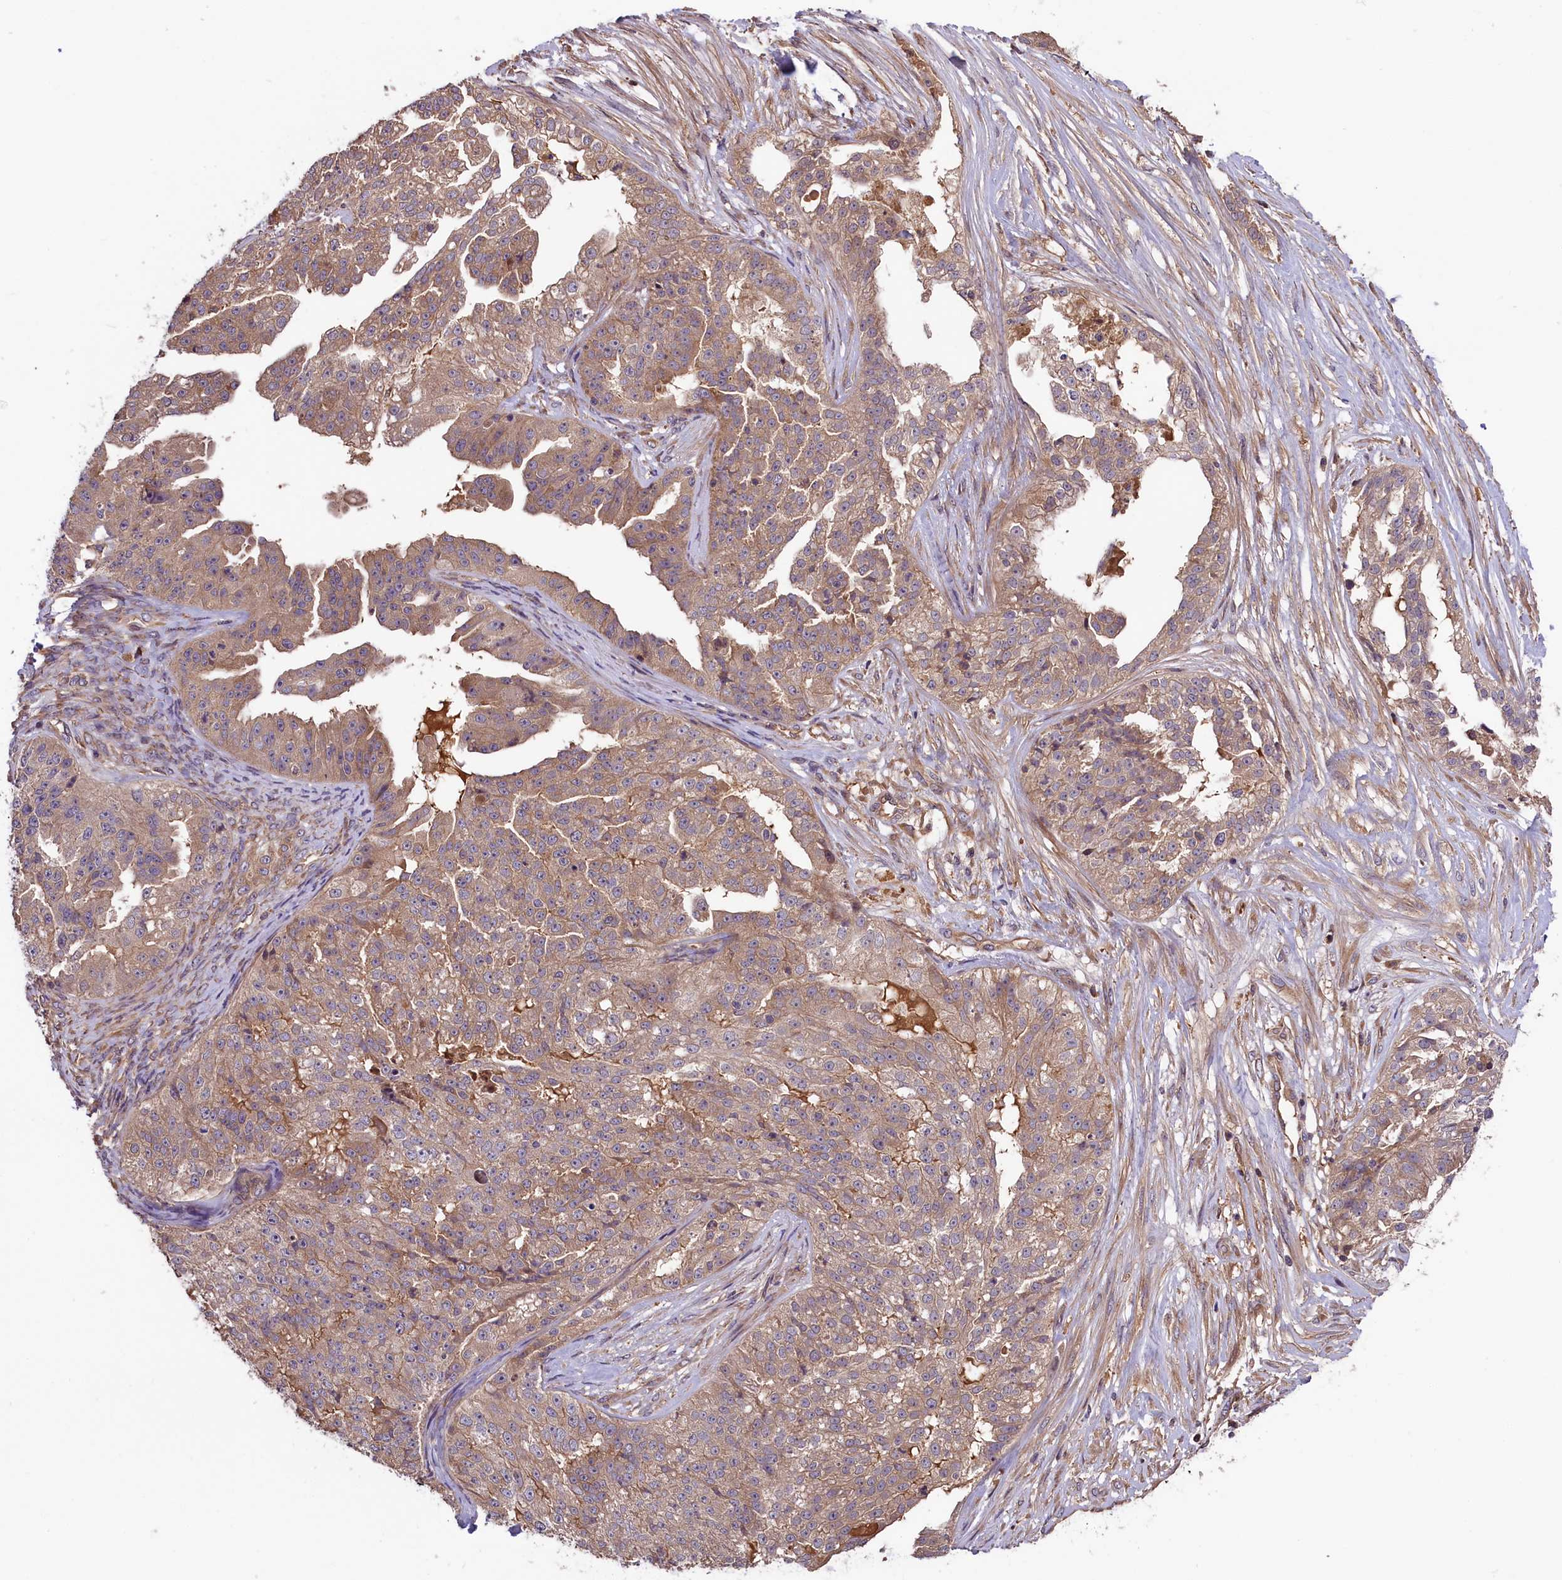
{"staining": {"intensity": "weak", "quantity": ">75%", "location": "cytoplasmic/membranous"}, "tissue": "ovarian cancer", "cell_type": "Tumor cells", "image_type": "cancer", "snomed": [{"axis": "morphology", "description": "Cystadenocarcinoma, serous, NOS"}, {"axis": "topography", "description": "Ovary"}], "caption": "The histopathology image displays staining of serous cystadenocarcinoma (ovarian), revealing weak cytoplasmic/membranous protein staining (brown color) within tumor cells.", "gene": "SETD6", "patient": {"sex": "female", "age": 58}}